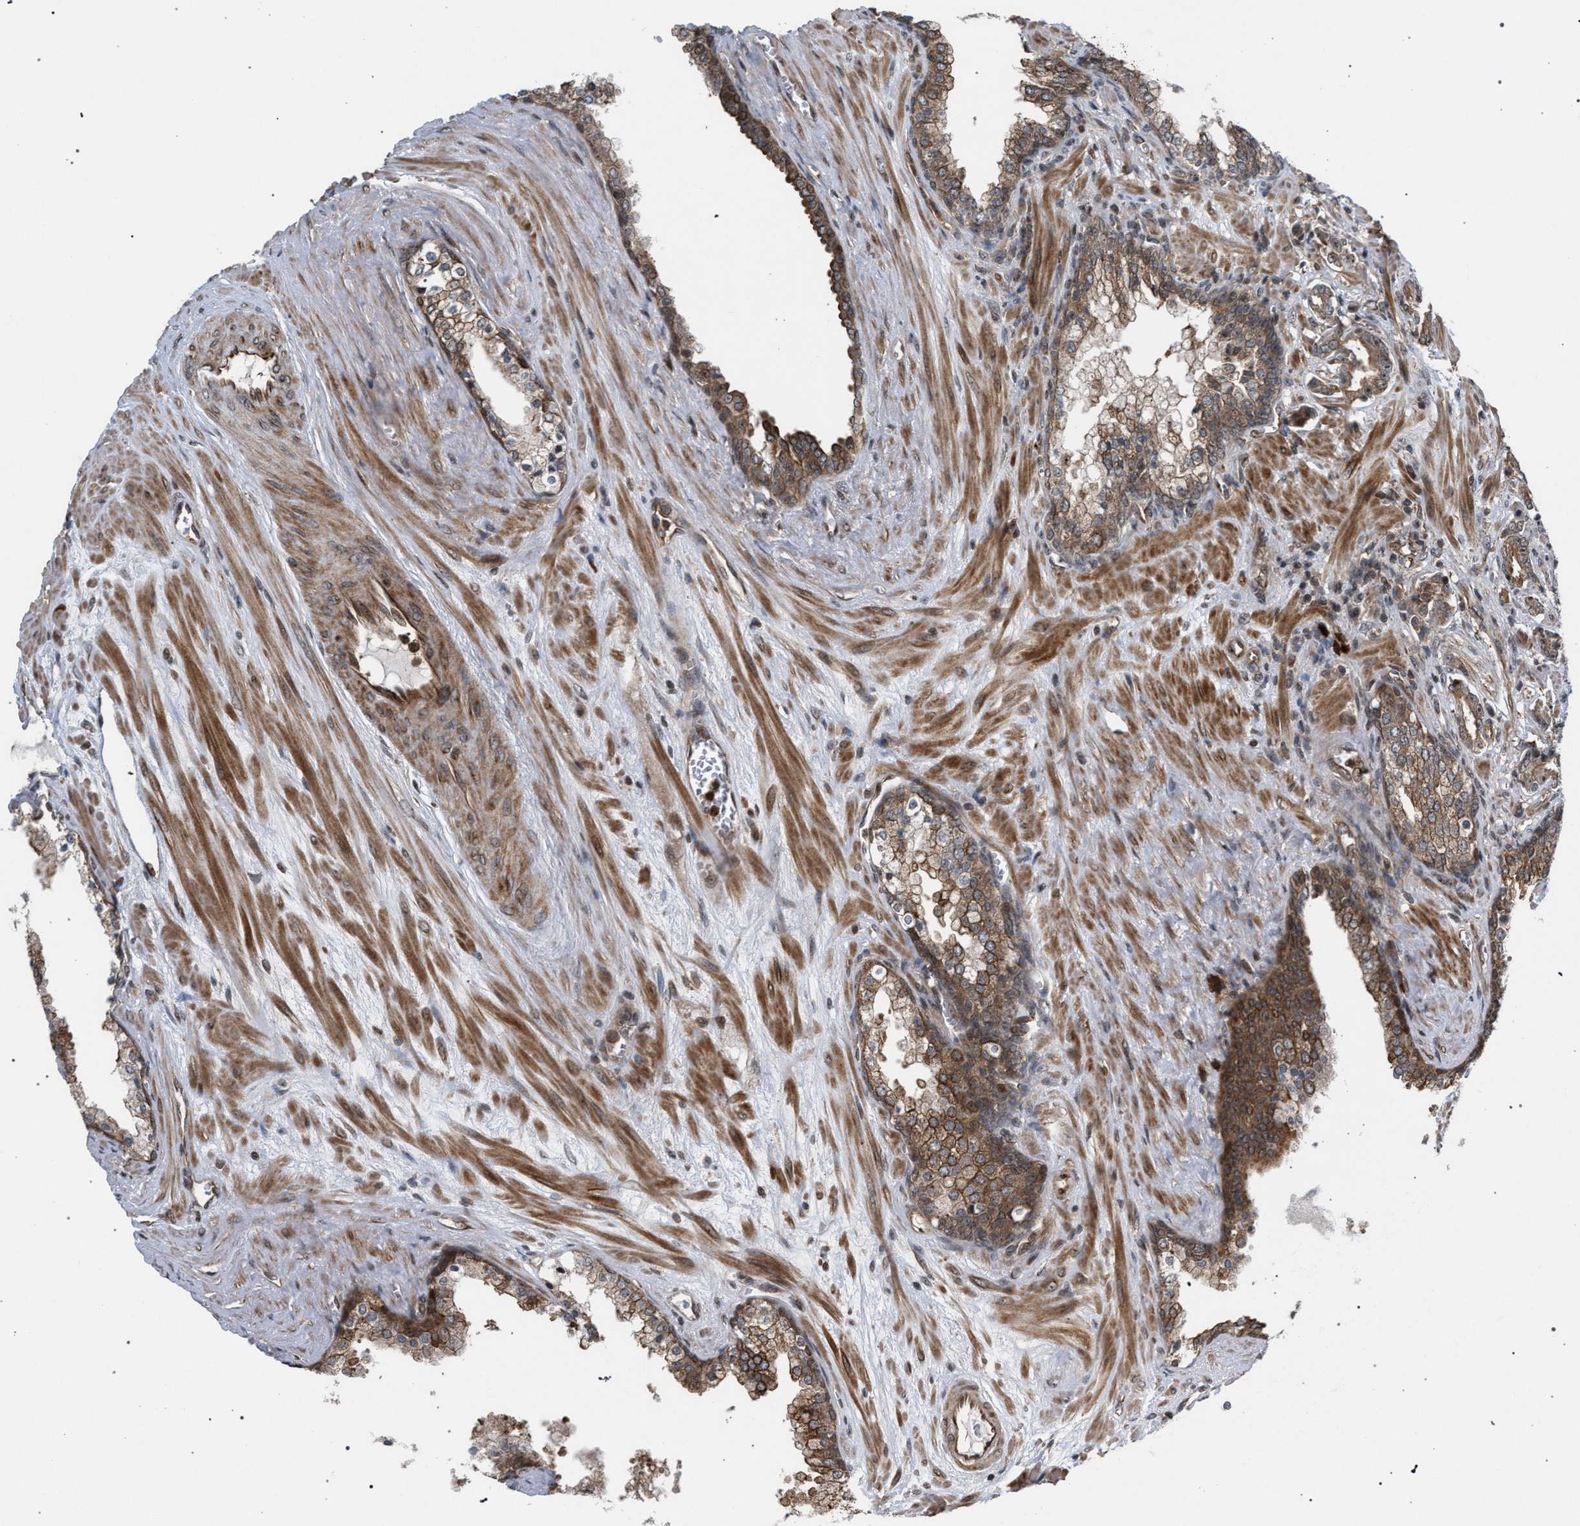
{"staining": {"intensity": "moderate", "quantity": ">75%", "location": "cytoplasmic/membranous"}, "tissue": "prostate cancer", "cell_type": "Tumor cells", "image_type": "cancer", "snomed": [{"axis": "morphology", "description": "Adenocarcinoma, Low grade"}, {"axis": "topography", "description": "Prostate"}], "caption": "This is an image of IHC staining of prostate cancer, which shows moderate positivity in the cytoplasmic/membranous of tumor cells.", "gene": "IRAK4", "patient": {"sex": "male", "age": 58}}